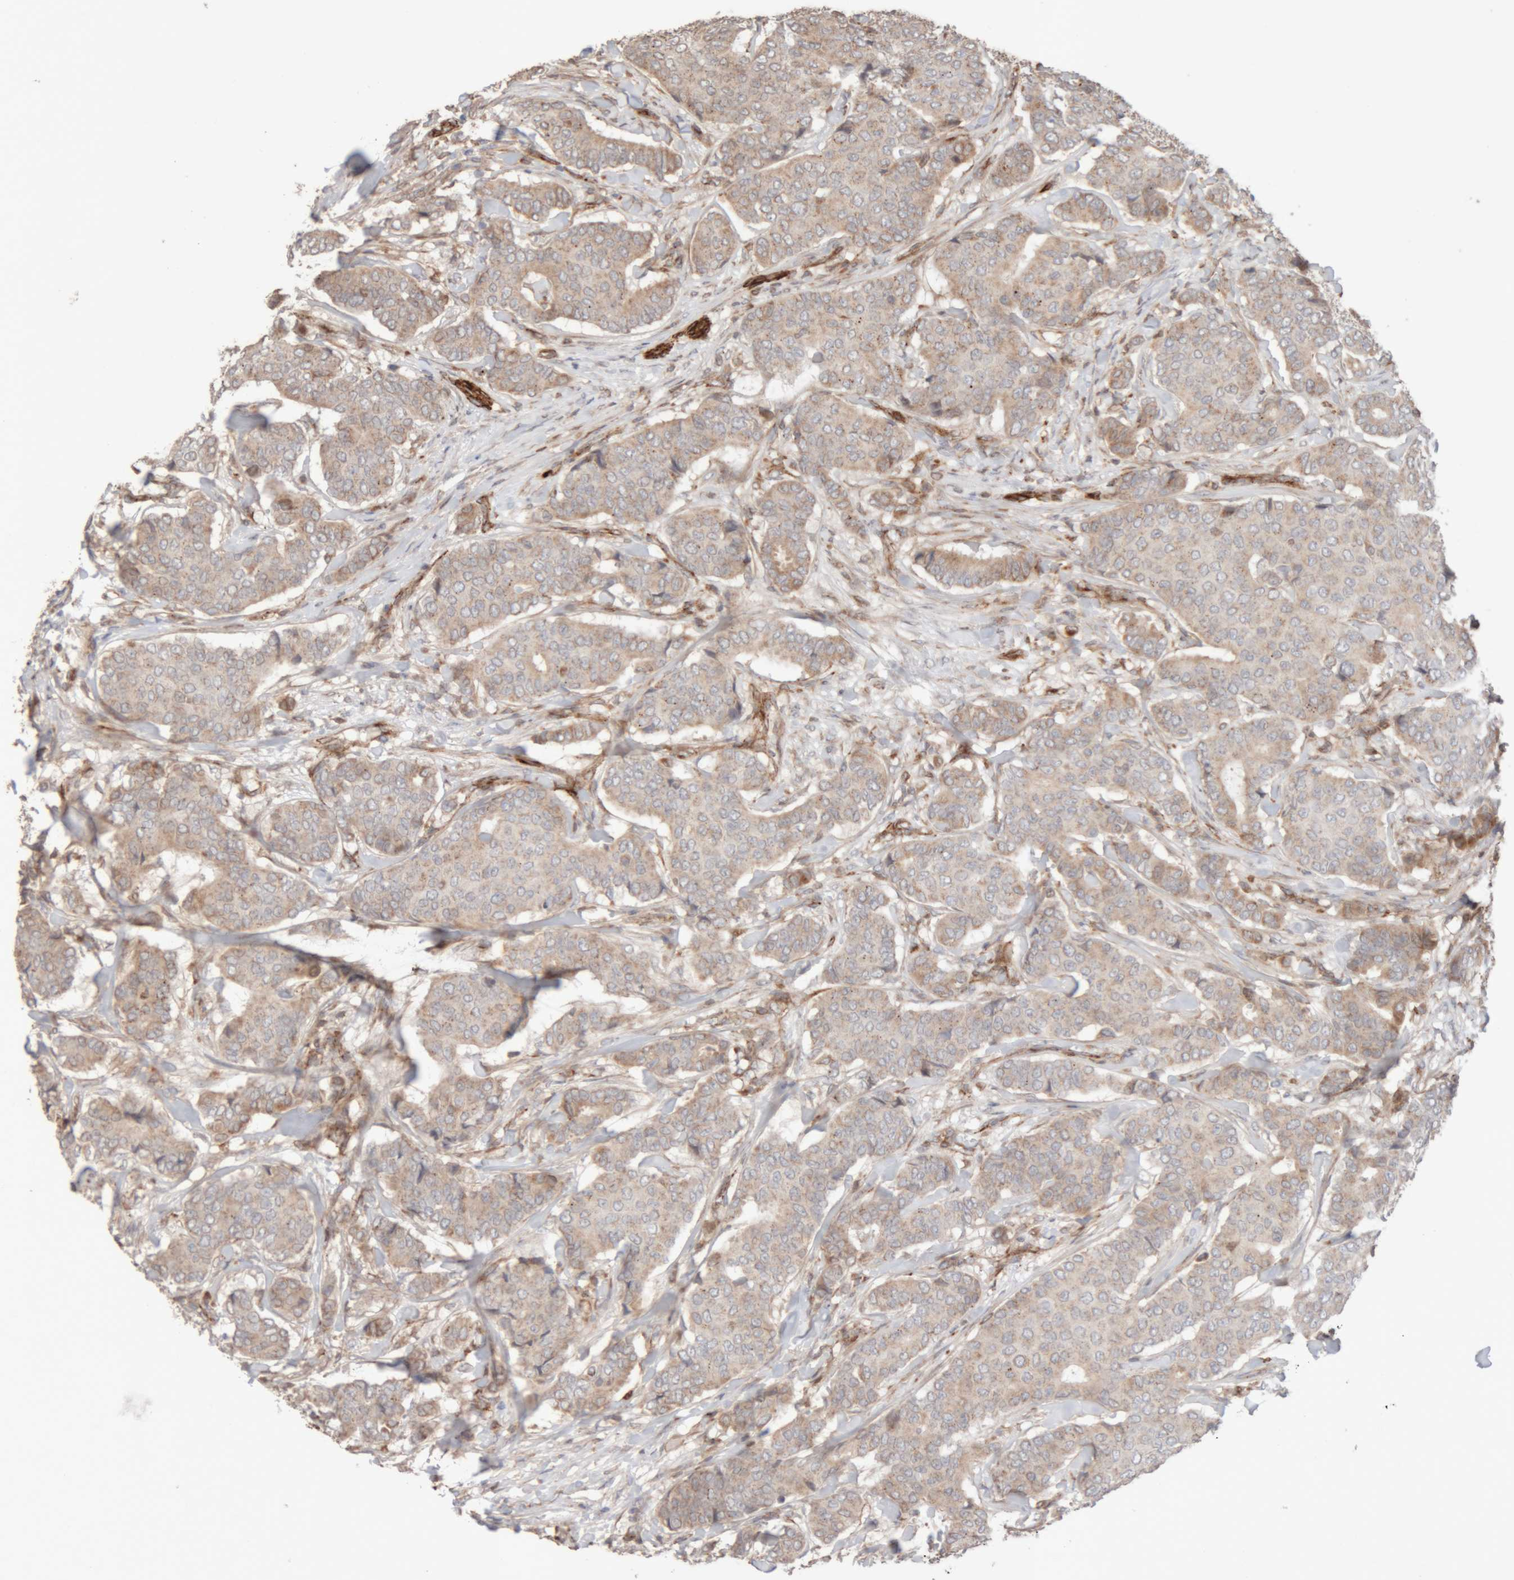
{"staining": {"intensity": "weak", "quantity": ">75%", "location": "cytoplasmic/membranous"}, "tissue": "breast cancer", "cell_type": "Tumor cells", "image_type": "cancer", "snomed": [{"axis": "morphology", "description": "Duct carcinoma"}, {"axis": "topography", "description": "Breast"}], "caption": "A histopathology image of human breast cancer (invasive ductal carcinoma) stained for a protein shows weak cytoplasmic/membranous brown staining in tumor cells.", "gene": "RAB32", "patient": {"sex": "female", "age": 75}}